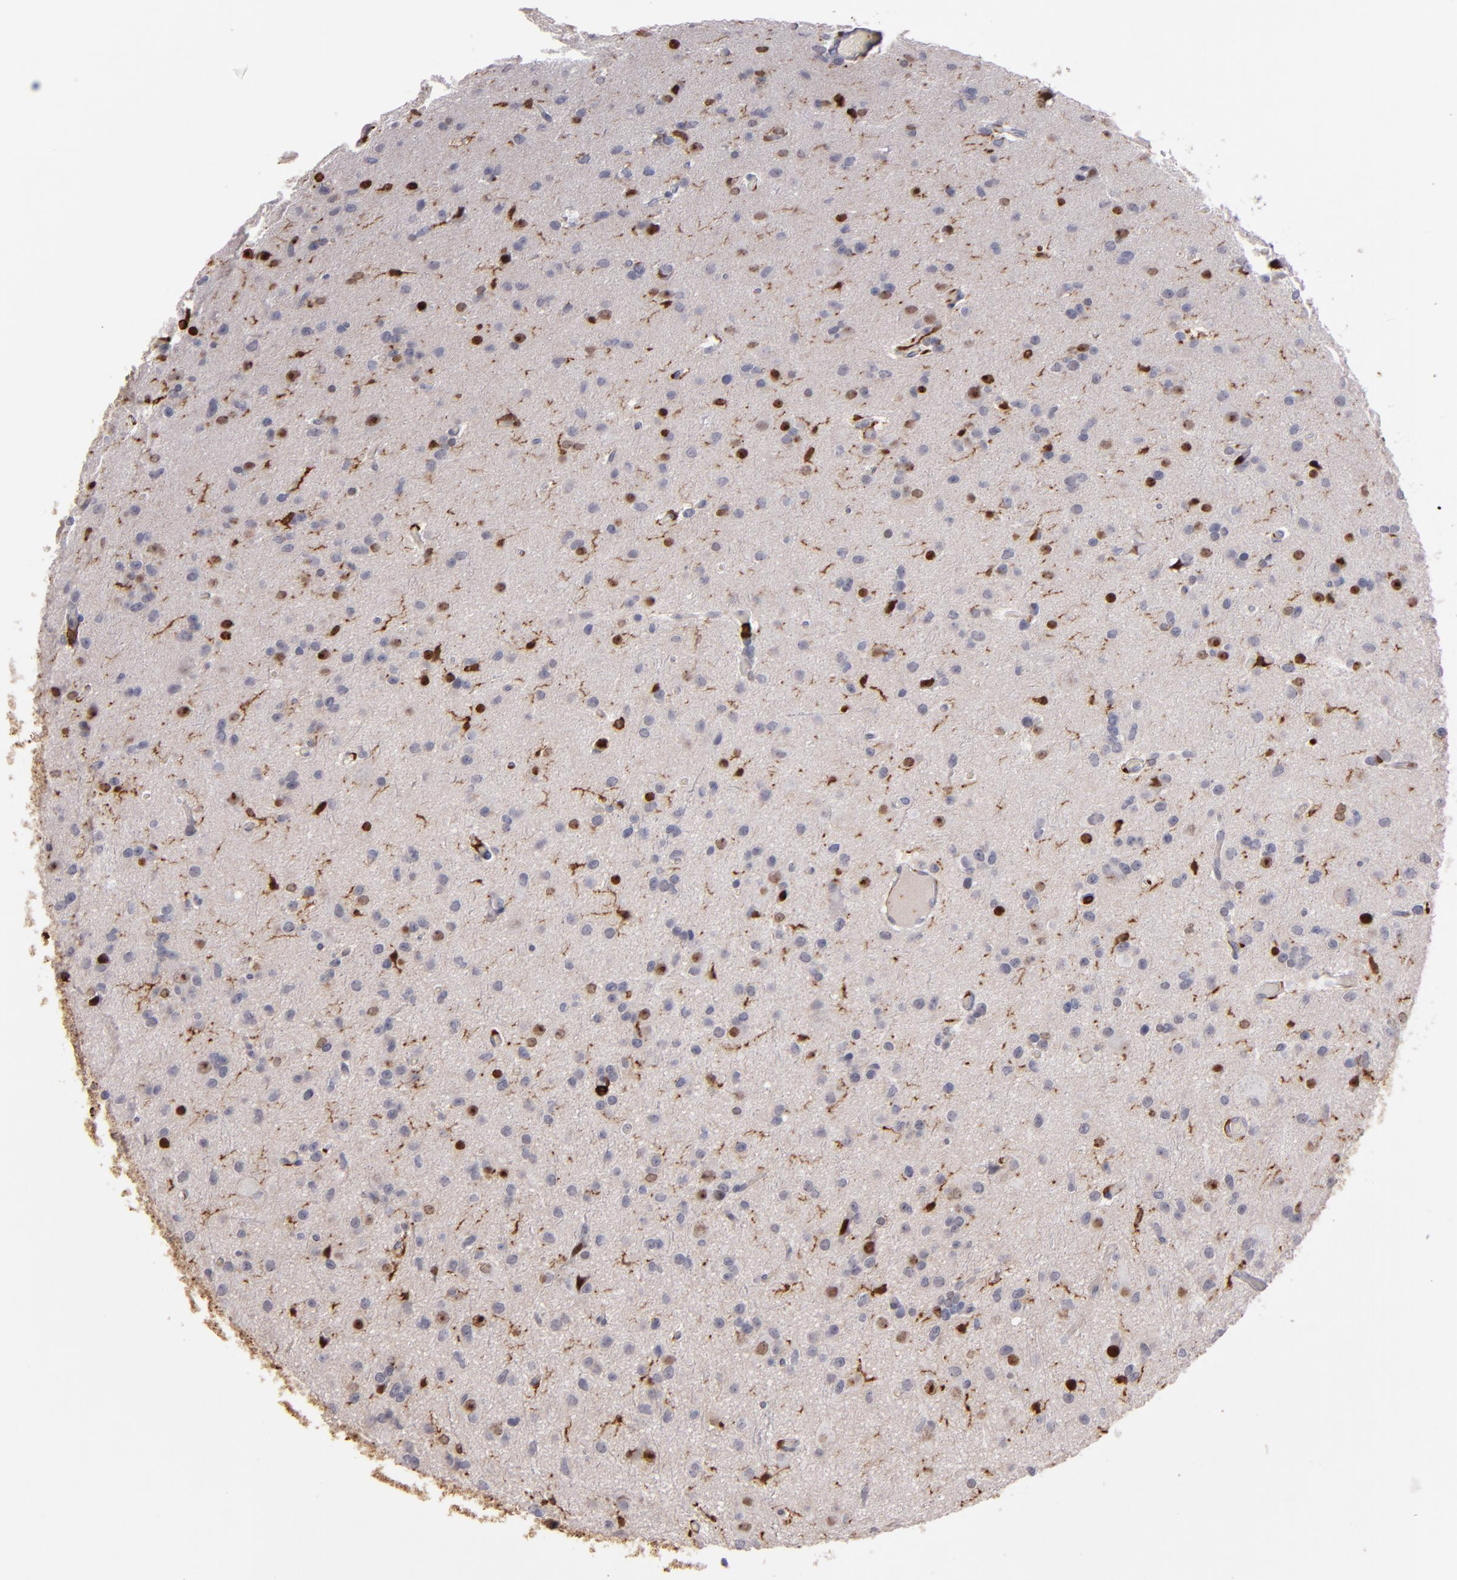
{"staining": {"intensity": "negative", "quantity": "none", "location": "none"}, "tissue": "glioma", "cell_type": "Tumor cells", "image_type": "cancer", "snomed": [{"axis": "morphology", "description": "Glioma, malignant, Low grade"}, {"axis": "topography", "description": "Brain"}], "caption": "DAB immunohistochemical staining of human glioma reveals no significant positivity in tumor cells.", "gene": "WAS", "patient": {"sex": "male", "age": 42}}